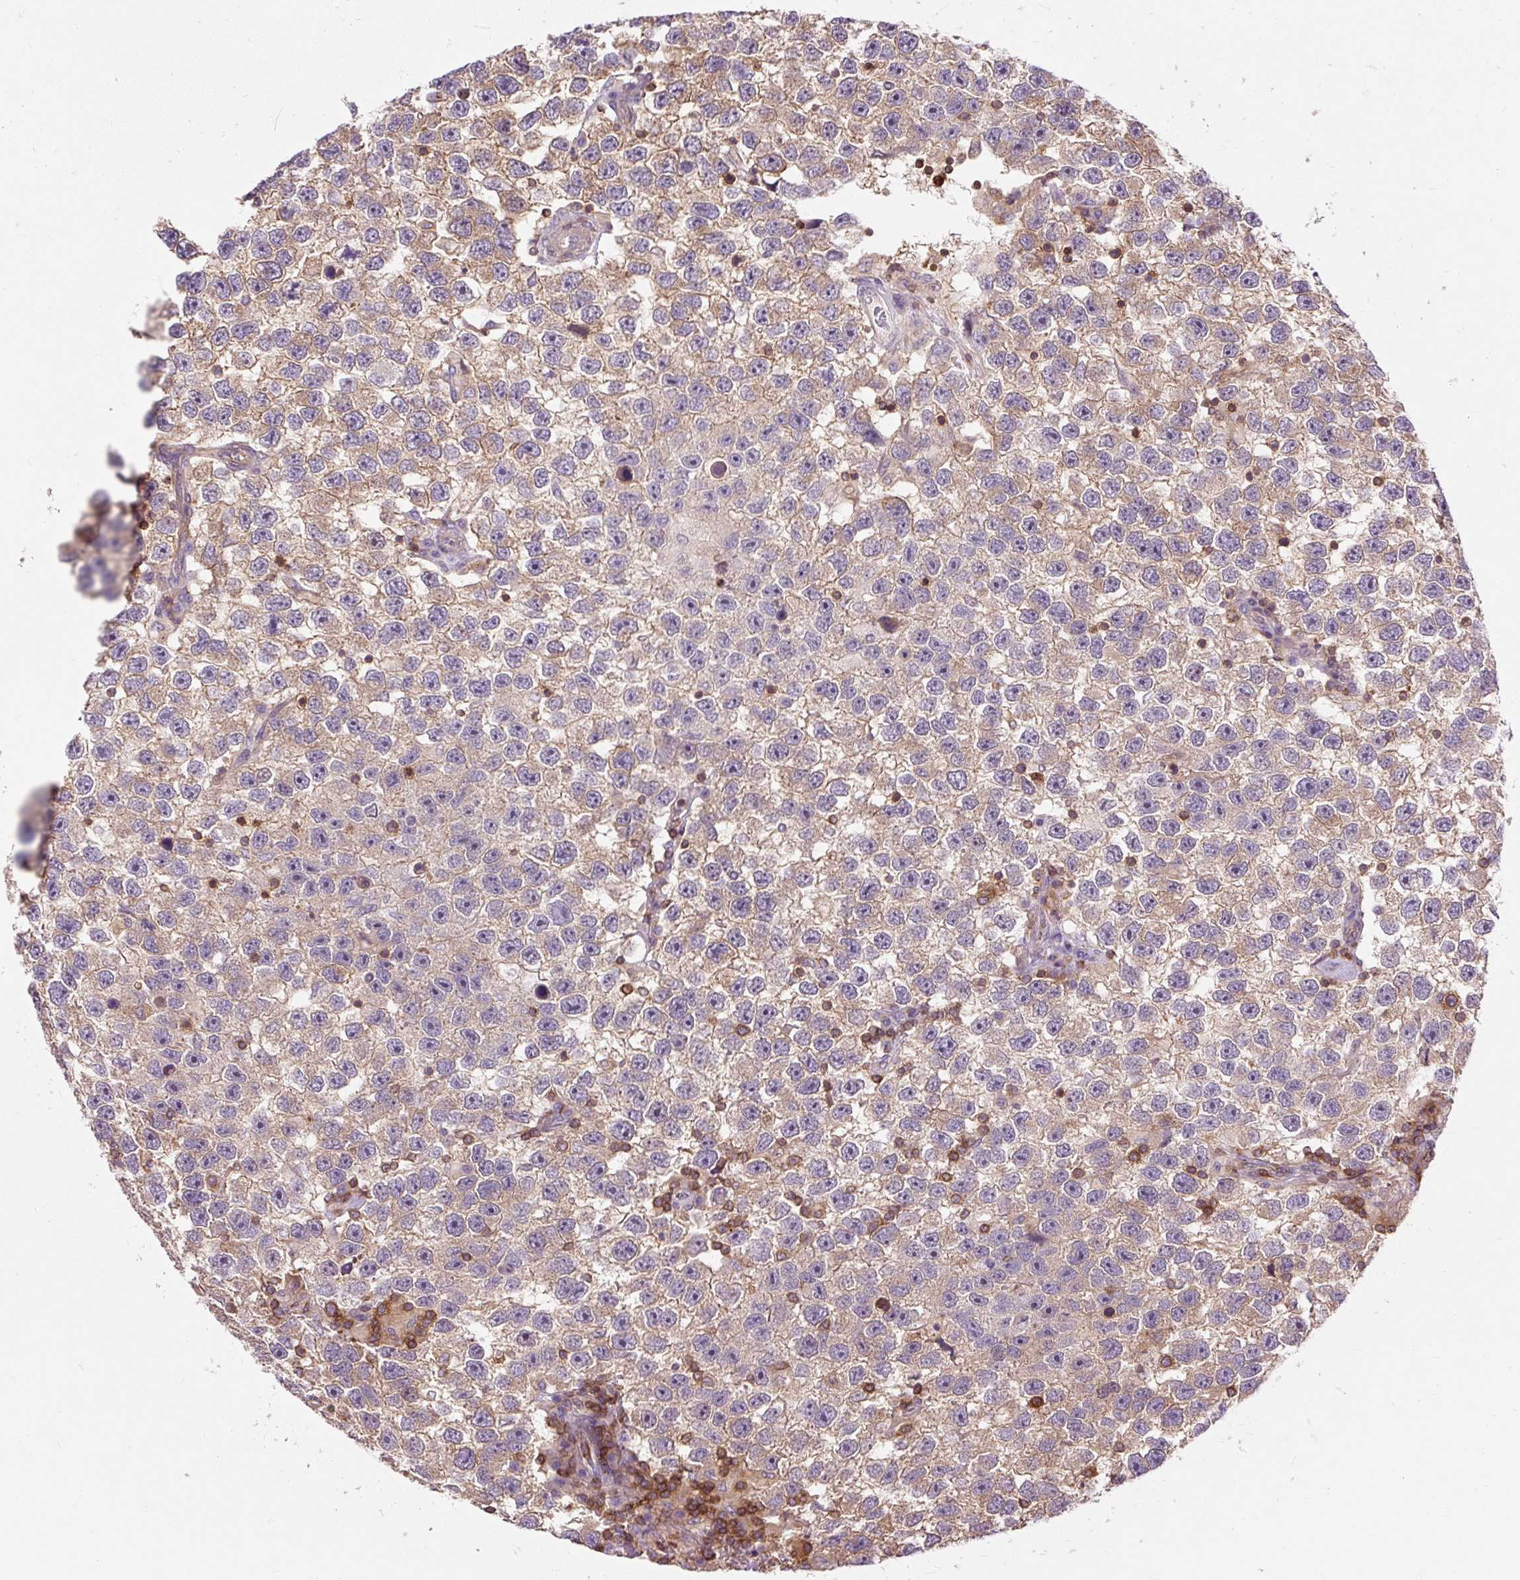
{"staining": {"intensity": "weak", "quantity": ">75%", "location": "cytoplasmic/membranous"}, "tissue": "testis cancer", "cell_type": "Tumor cells", "image_type": "cancer", "snomed": [{"axis": "morphology", "description": "Seminoma, NOS"}, {"axis": "topography", "description": "Testis"}], "caption": "Seminoma (testis) was stained to show a protein in brown. There is low levels of weak cytoplasmic/membranous expression in about >75% of tumor cells.", "gene": "CISD3", "patient": {"sex": "male", "age": 26}}